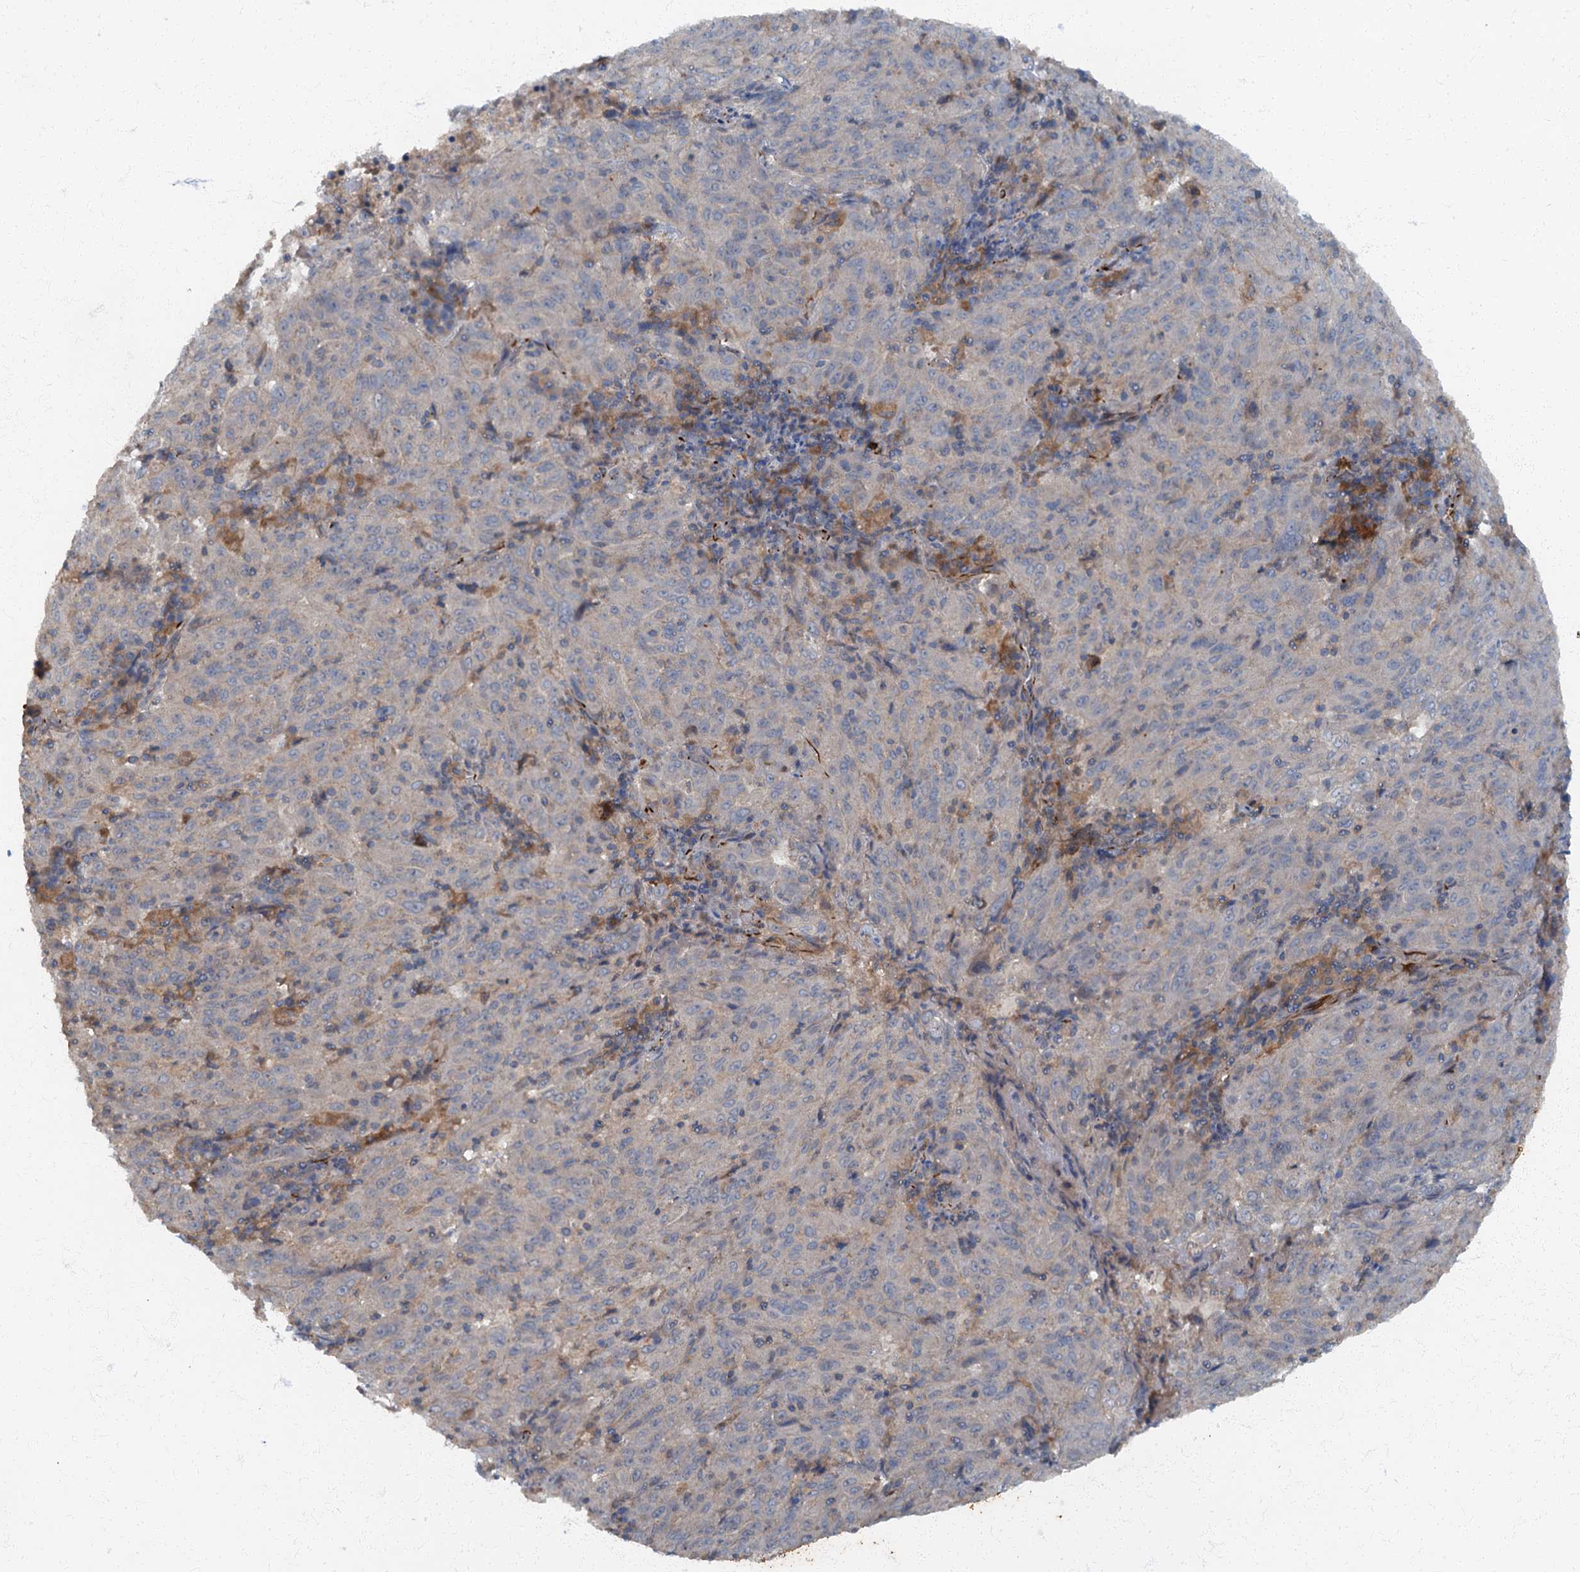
{"staining": {"intensity": "negative", "quantity": "none", "location": "none"}, "tissue": "pancreatic cancer", "cell_type": "Tumor cells", "image_type": "cancer", "snomed": [{"axis": "morphology", "description": "Adenocarcinoma, NOS"}, {"axis": "topography", "description": "Pancreas"}], "caption": "Immunohistochemistry photomicrograph of adenocarcinoma (pancreatic) stained for a protein (brown), which exhibits no expression in tumor cells.", "gene": "ARL11", "patient": {"sex": "male", "age": 63}}